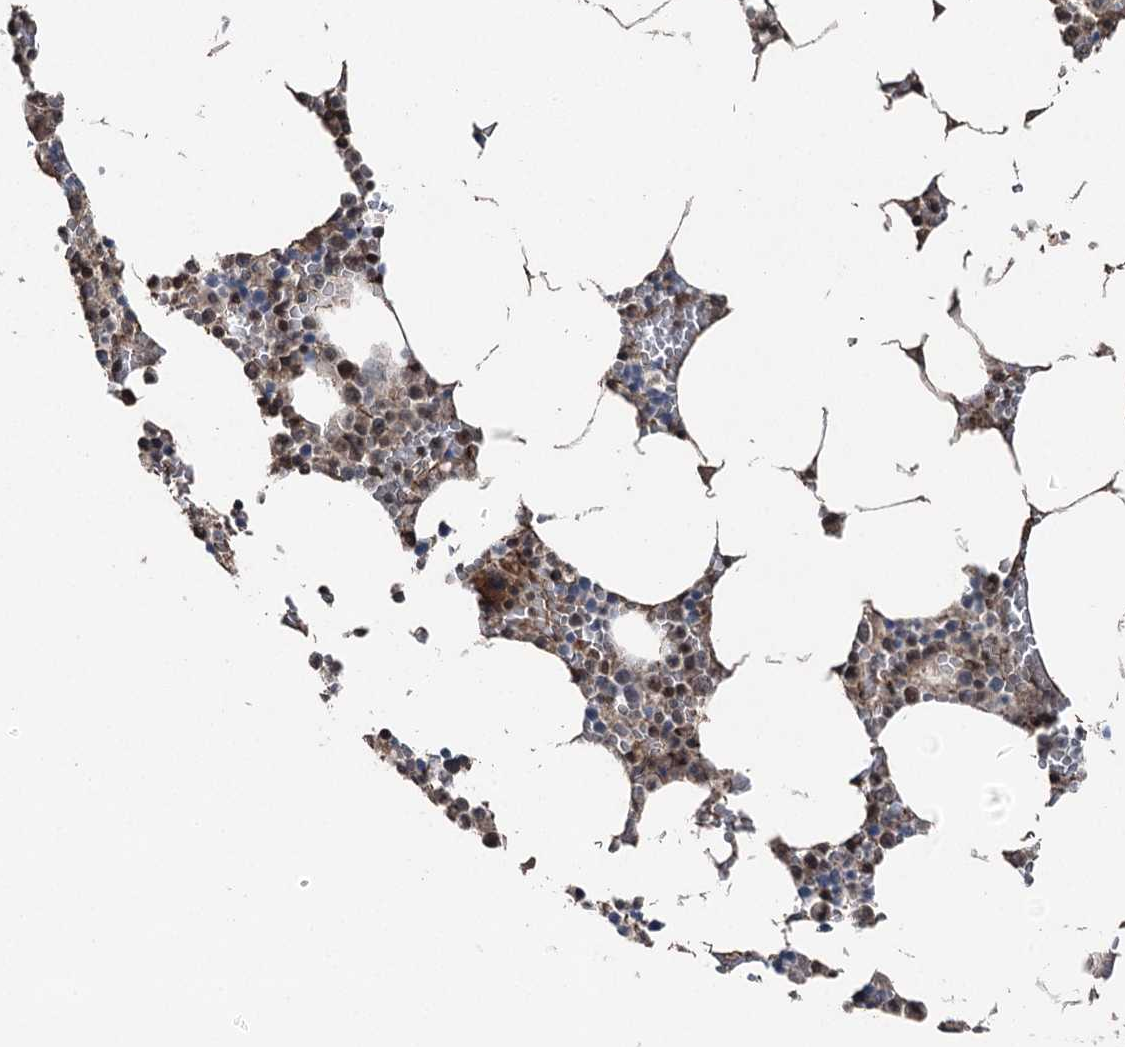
{"staining": {"intensity": "moderate", "quantity": "<25%", "location": "cytoplasmic/membranous"}, "tissue": "bone marrow", "cell_type": "Hematopoietic cells", "image_type": "normal", "snomed": [{"axis": "morphology", "description": "Normal tissue, NOS"}, {"axis": "topography", "description": "Bone marrow"}], "caption": "Protein staining shows moderate cytoplasmic/membranous expression in about <25% of hematopoietic cells in unremarkable bone marrow.", "gene": "CCDC82", "patient": {"sex": "male", "age": 70}}